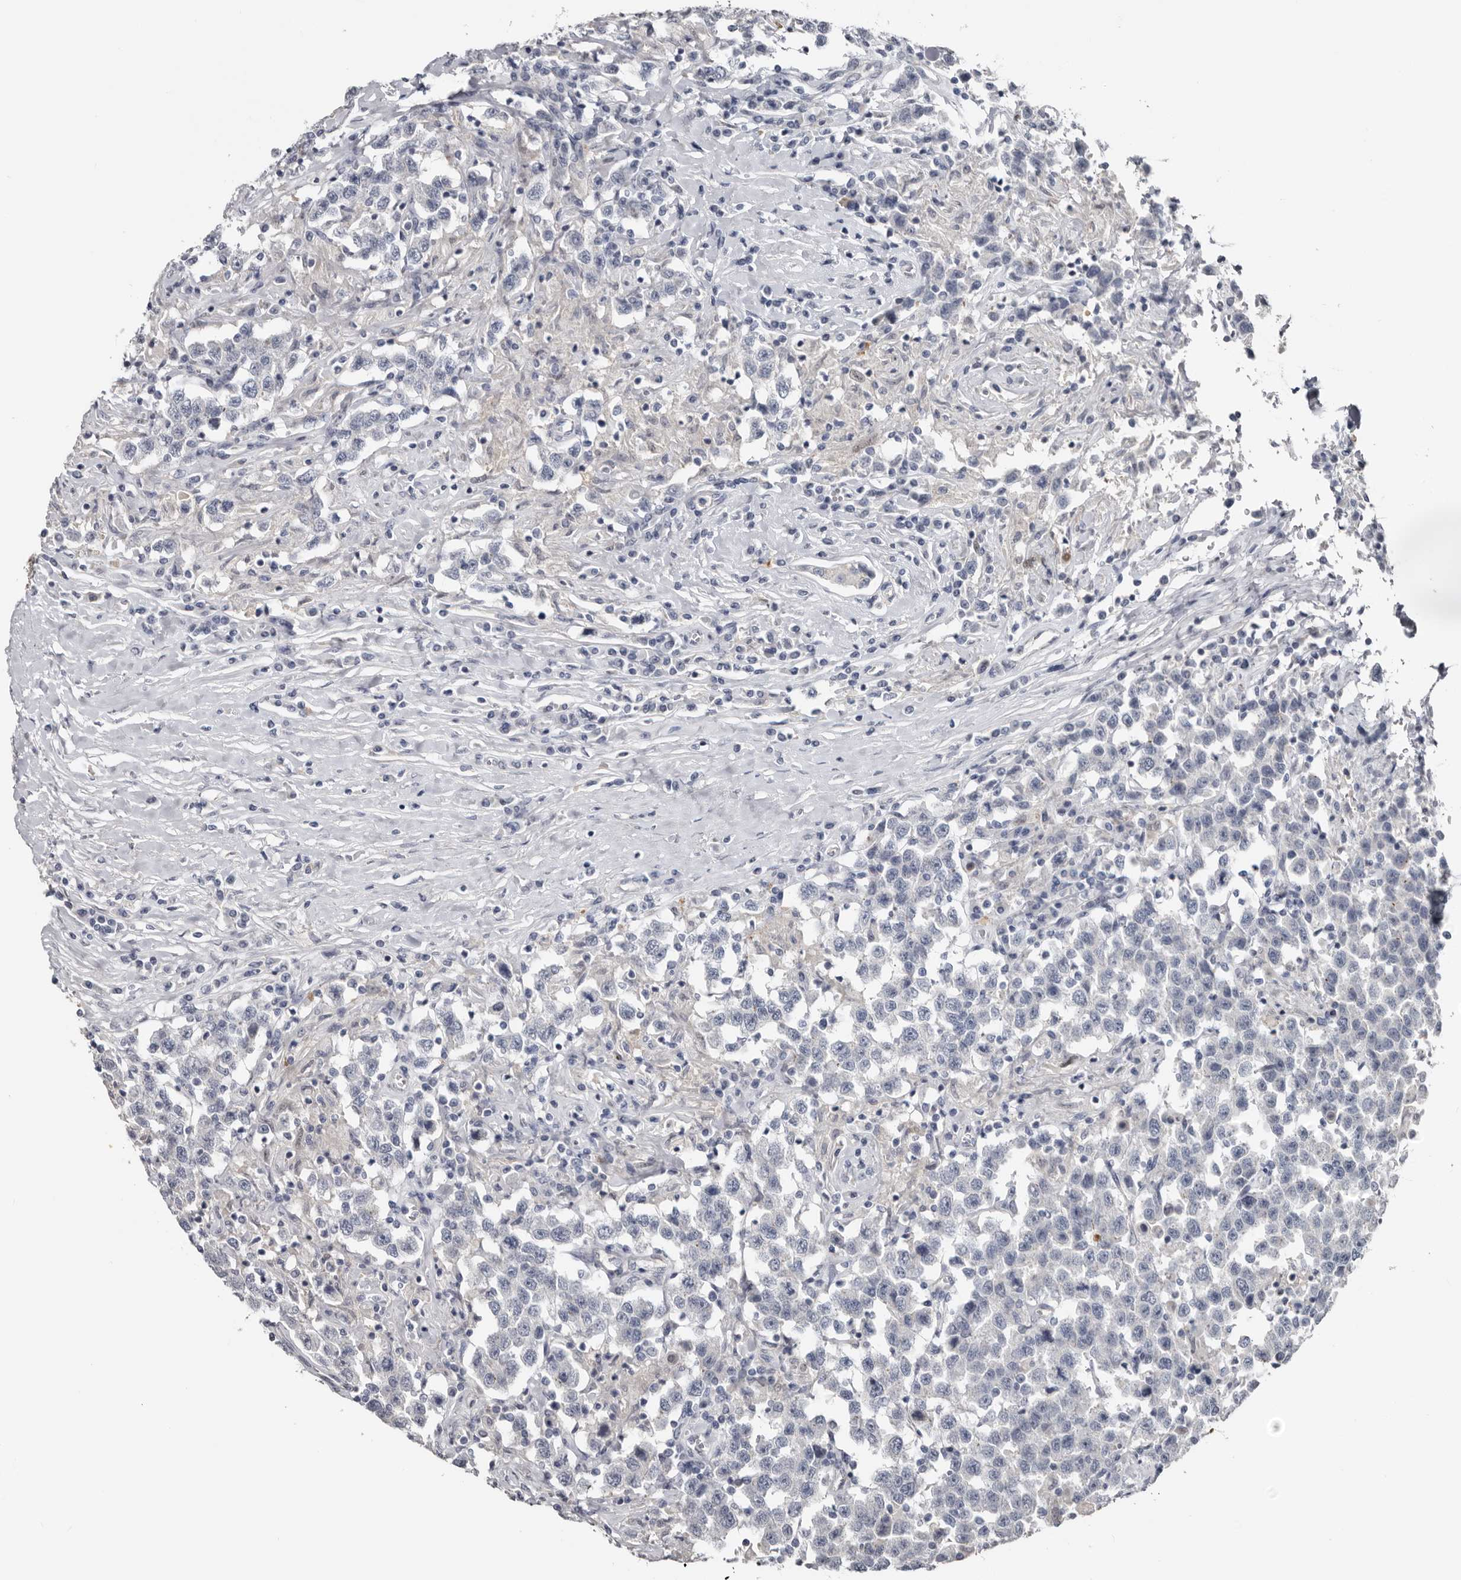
{"staining": {"intensity": "negative", "quantity": "none", "location": "none"}, "tissue": "testis cancer", "cell_type": "Tumor cells", "image_type": "cancer", "snomed": [{"axis": "morphology", "description": "Seminoma, NOS"}, {"axis": "topography", "description": "Testis"}], "caption": "DAB immunohistochemical staining of human testis cancer reveals no significant expression in tumor cells.", "gene": "FABP7", "patient": {"sex": "male", "age": 41}}